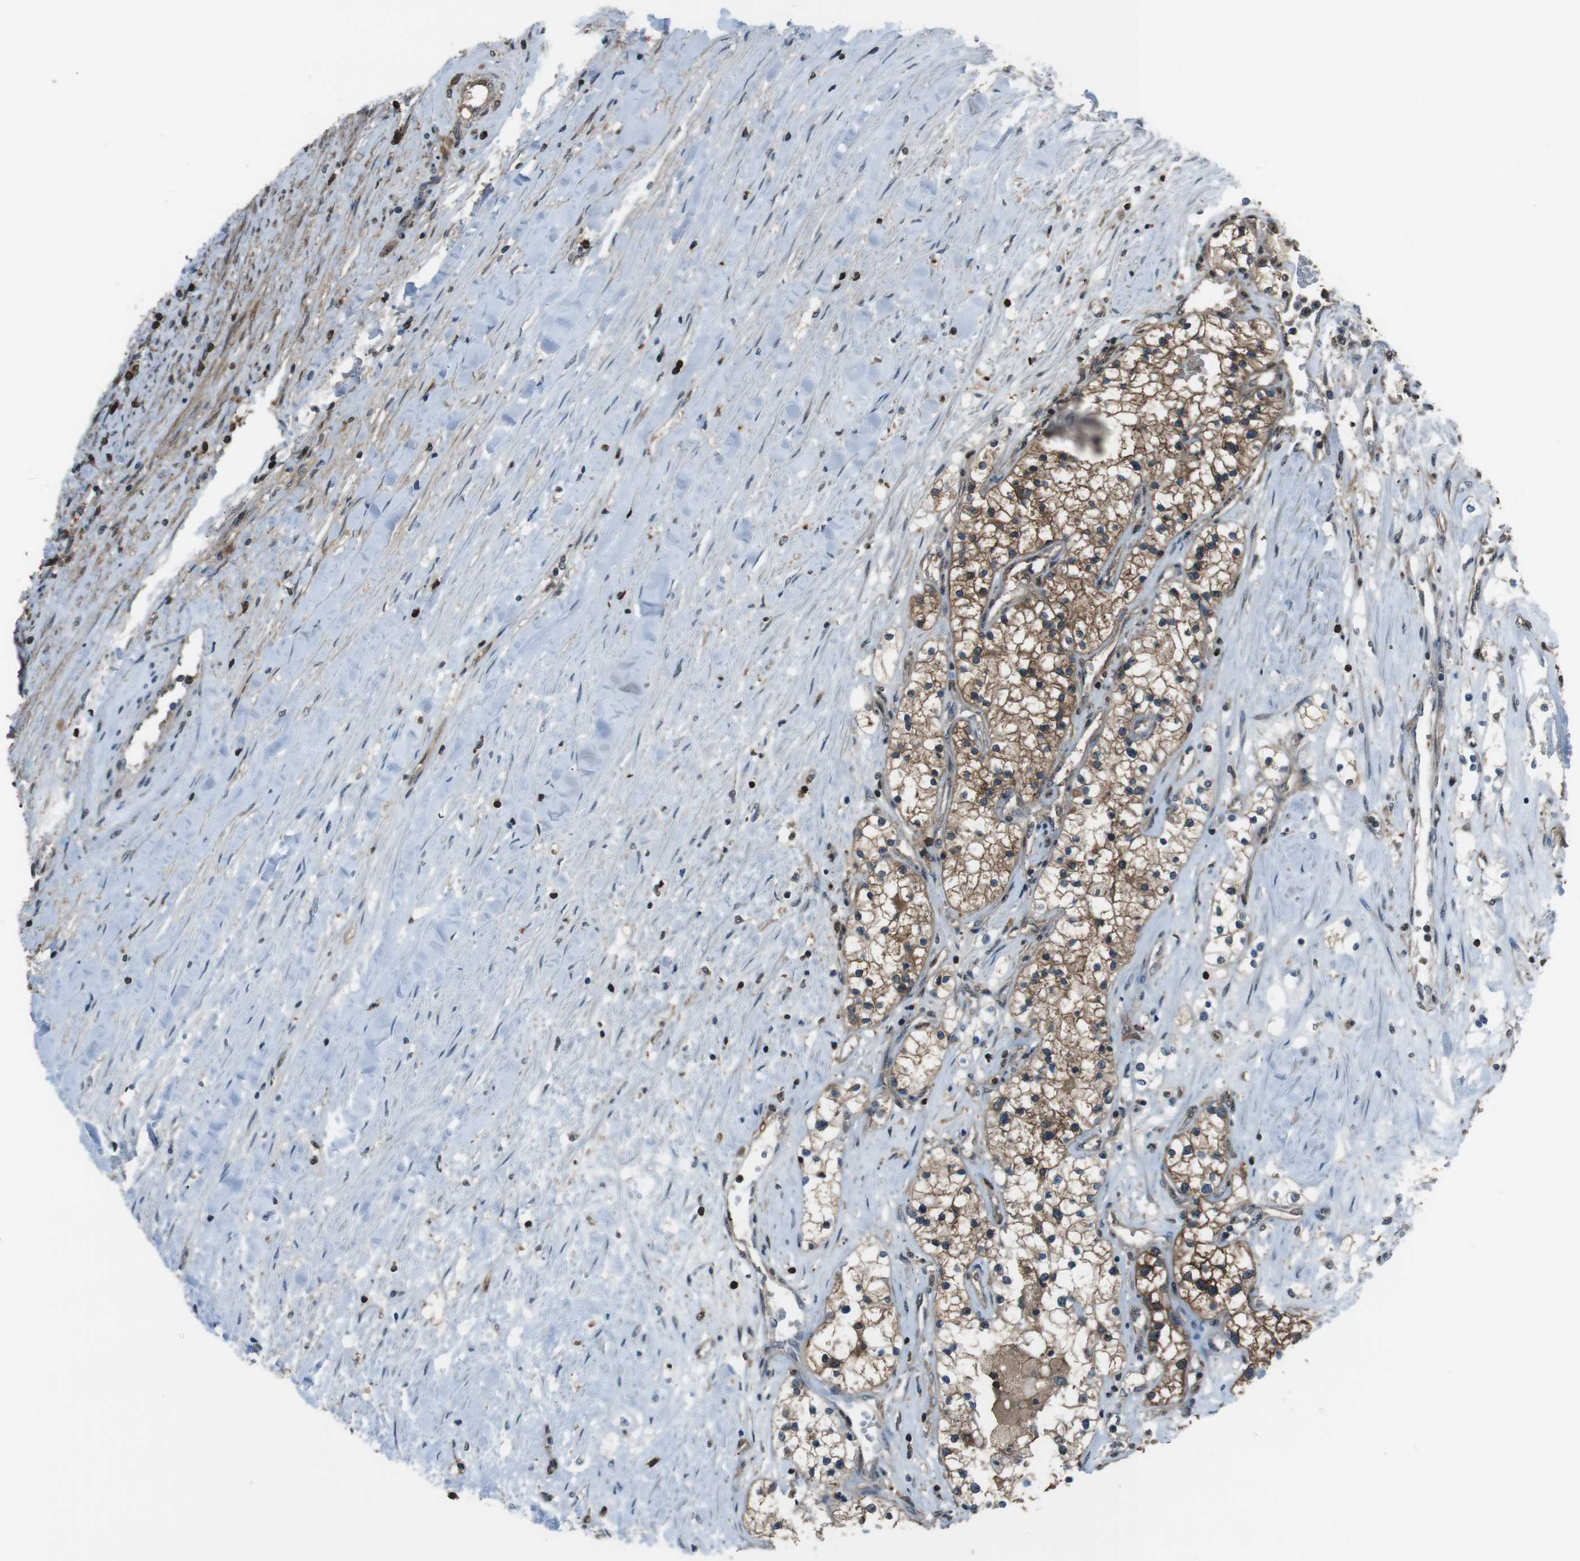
{"staining": {"intensity": "moderate", "quantity": ">75%", "location": "cytoplasmic/membranous"}, "tissue": "renal cancer", "cell_type": "Tumor cells", "image_type": "cancer", "snomed": [{"axis": "morphology", "description": "Adenocarcinoma, NOS"}, {"axis": "topography", "description": "Kidney"}], "caption": "This is an image of immunohistochemistry staining of renal cancer (adenocarcinoma), which shows moderate positivity in the cytoplasmic/membranous of tumor cells.", "gene": "TWSG1", "patient": {"sex": "male", "age": 68}}